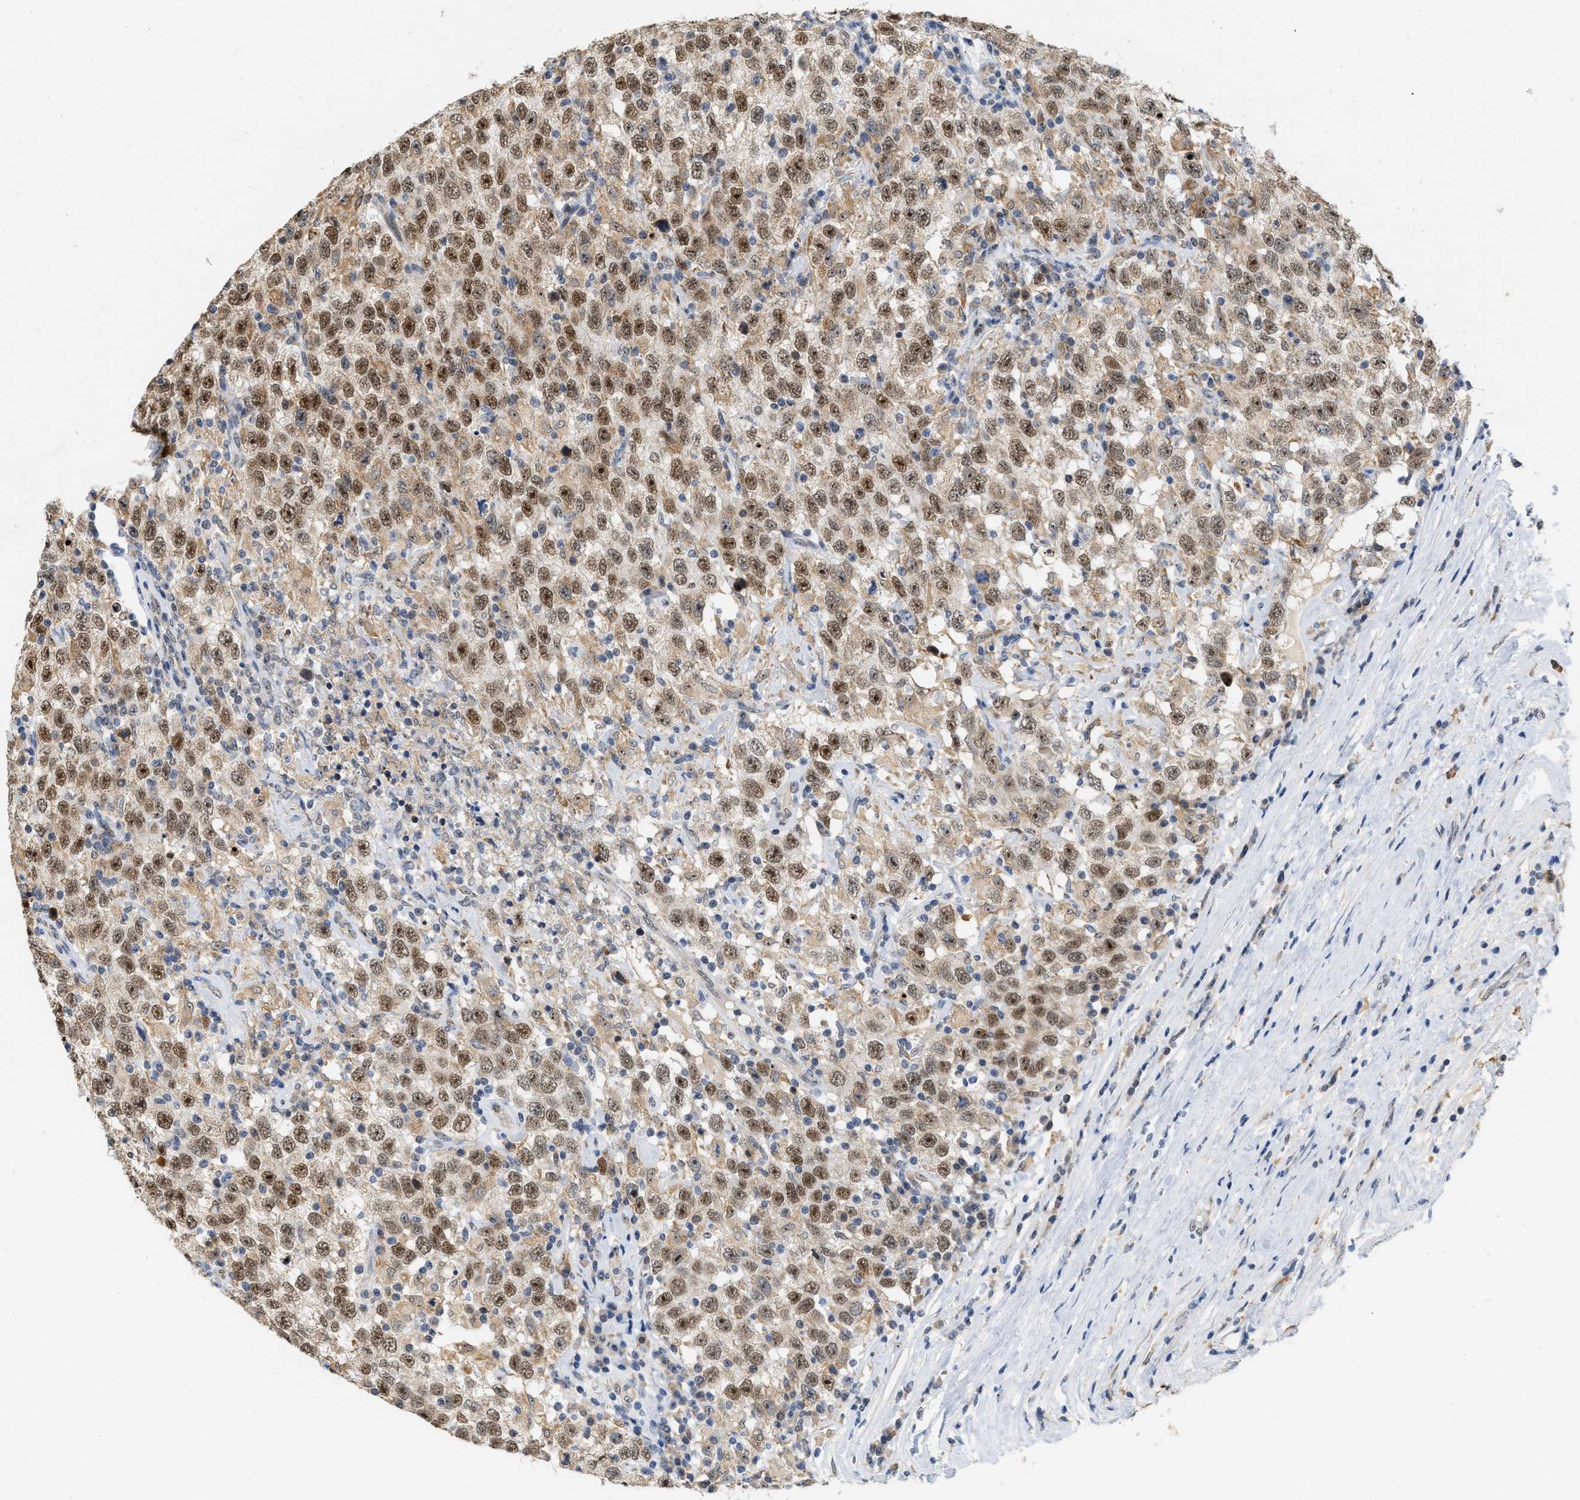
{"staining": {"intensity": "moderate", "quantity": ">75%", "location": "nuclear"}, "tissue": "testis cancer", "cell_type": "Tumor cells", "image_type": "cancer", "snomed": [{"axis": "morphology", "description": "Seminoma, NOS"}, {"axis": "topography", "description": "Testis"}], "caption": "Immunohistochemical staining of human testis seminoma demonstrates moderate nuclear protein positivity in approximately >75% of tumor cells. (brown staining indicates protein expression, while blue staining denotes nuclei).", "gene": "ELAC2", "patient": {"sex": "male", "age": 41}}